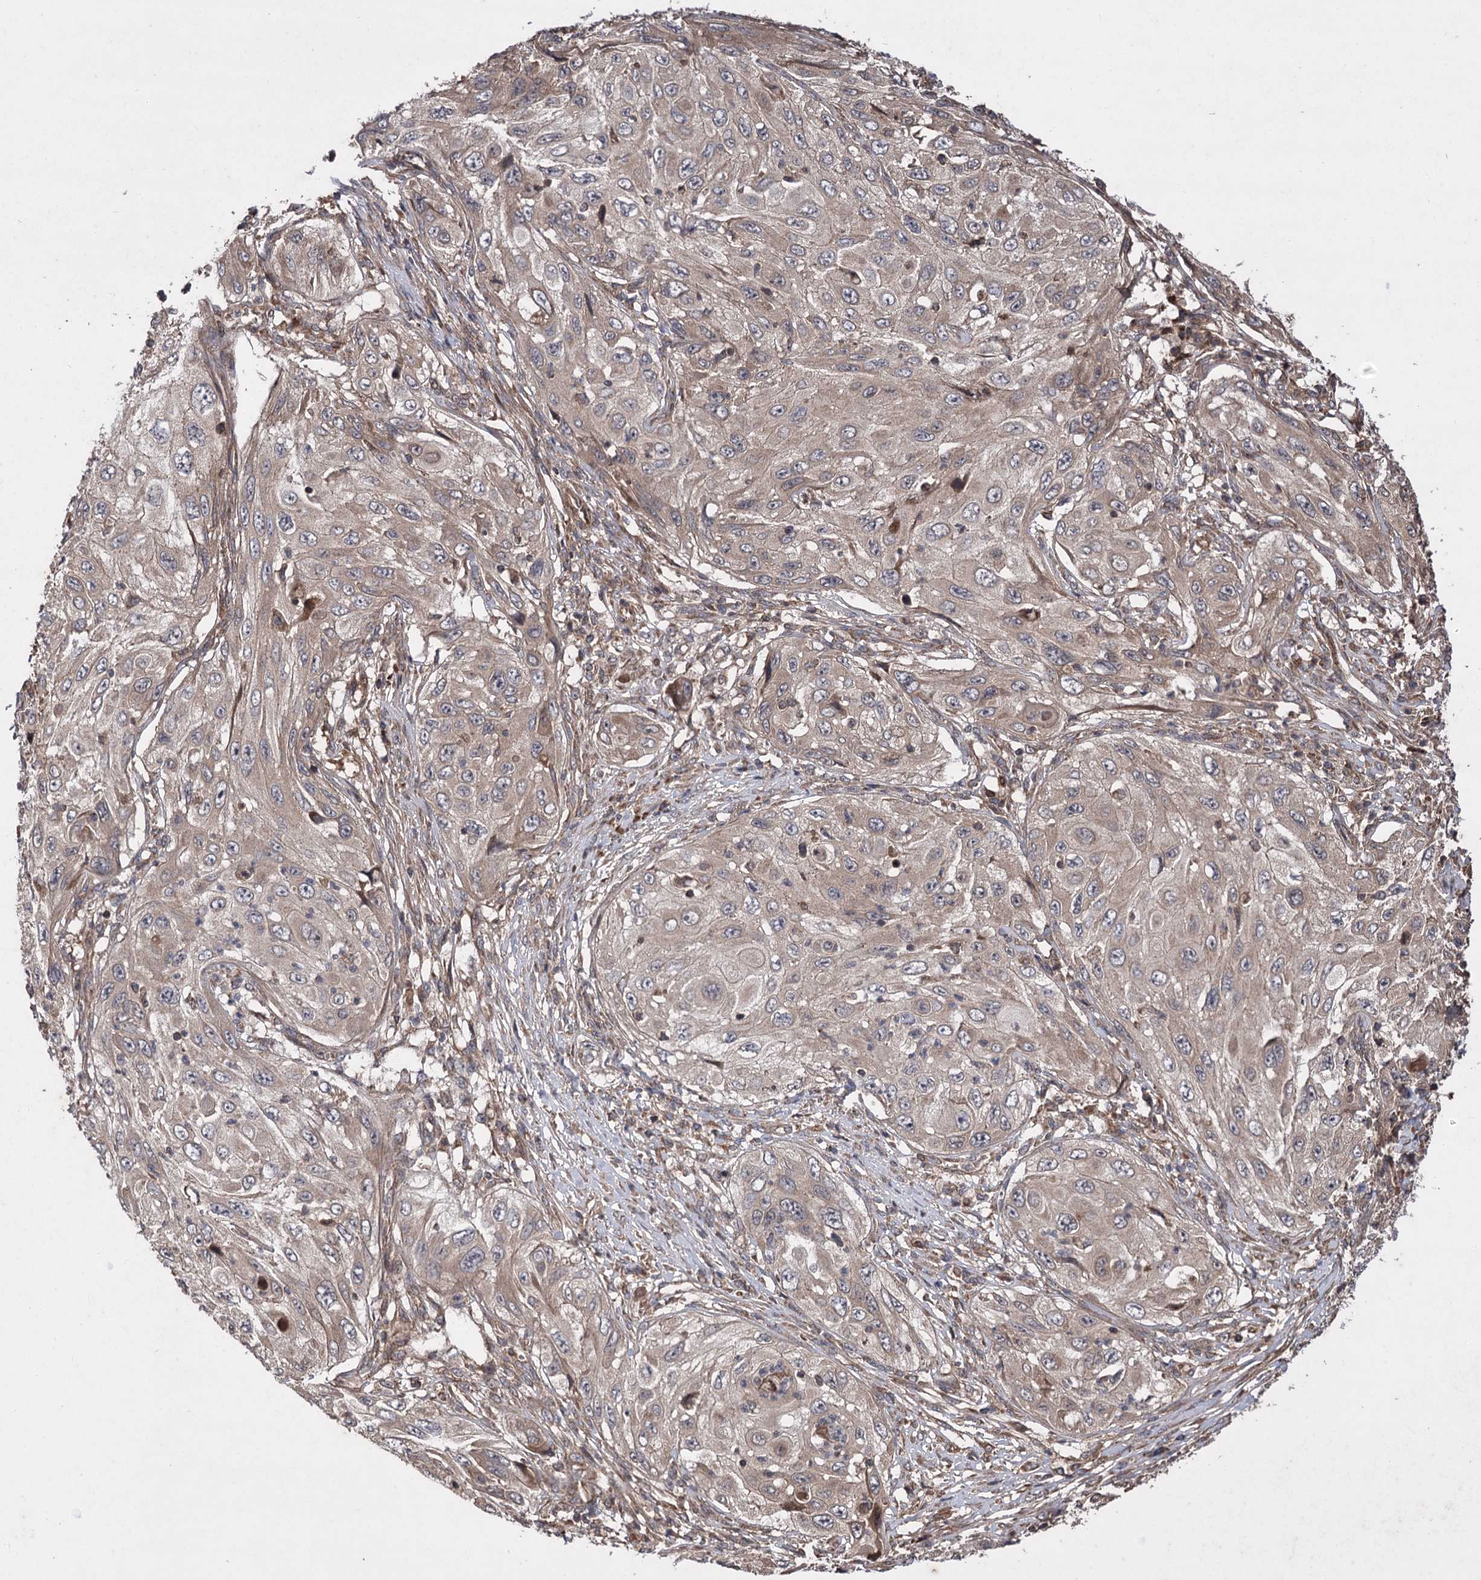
{"staining": {"intensity": "moderate", "quantity": ">75%", "location": "cytoplasmic/membranous"}, "tissue": "cervical cancer", "cell_type": "Tumor cells", "image_type": "cancer", "snomed": [{"axis": "morphology", "description": "Squamous cell carcinoma, NOS"}, {"axis": "topography", "description": "Cervix"}], "caption": "The micrograph displays a brown stain indicating the presence of a protein in the cytoplasmic/membranous of tumor cells in cervical cancer (squamous cell carcinoma). The staining was performed using DAB, with brown indicating positive protein expression. Nuclei are stained blue with hematoxylin.", "gene": "RASSF3", "patient": {"sex": "female", "age": 42}}